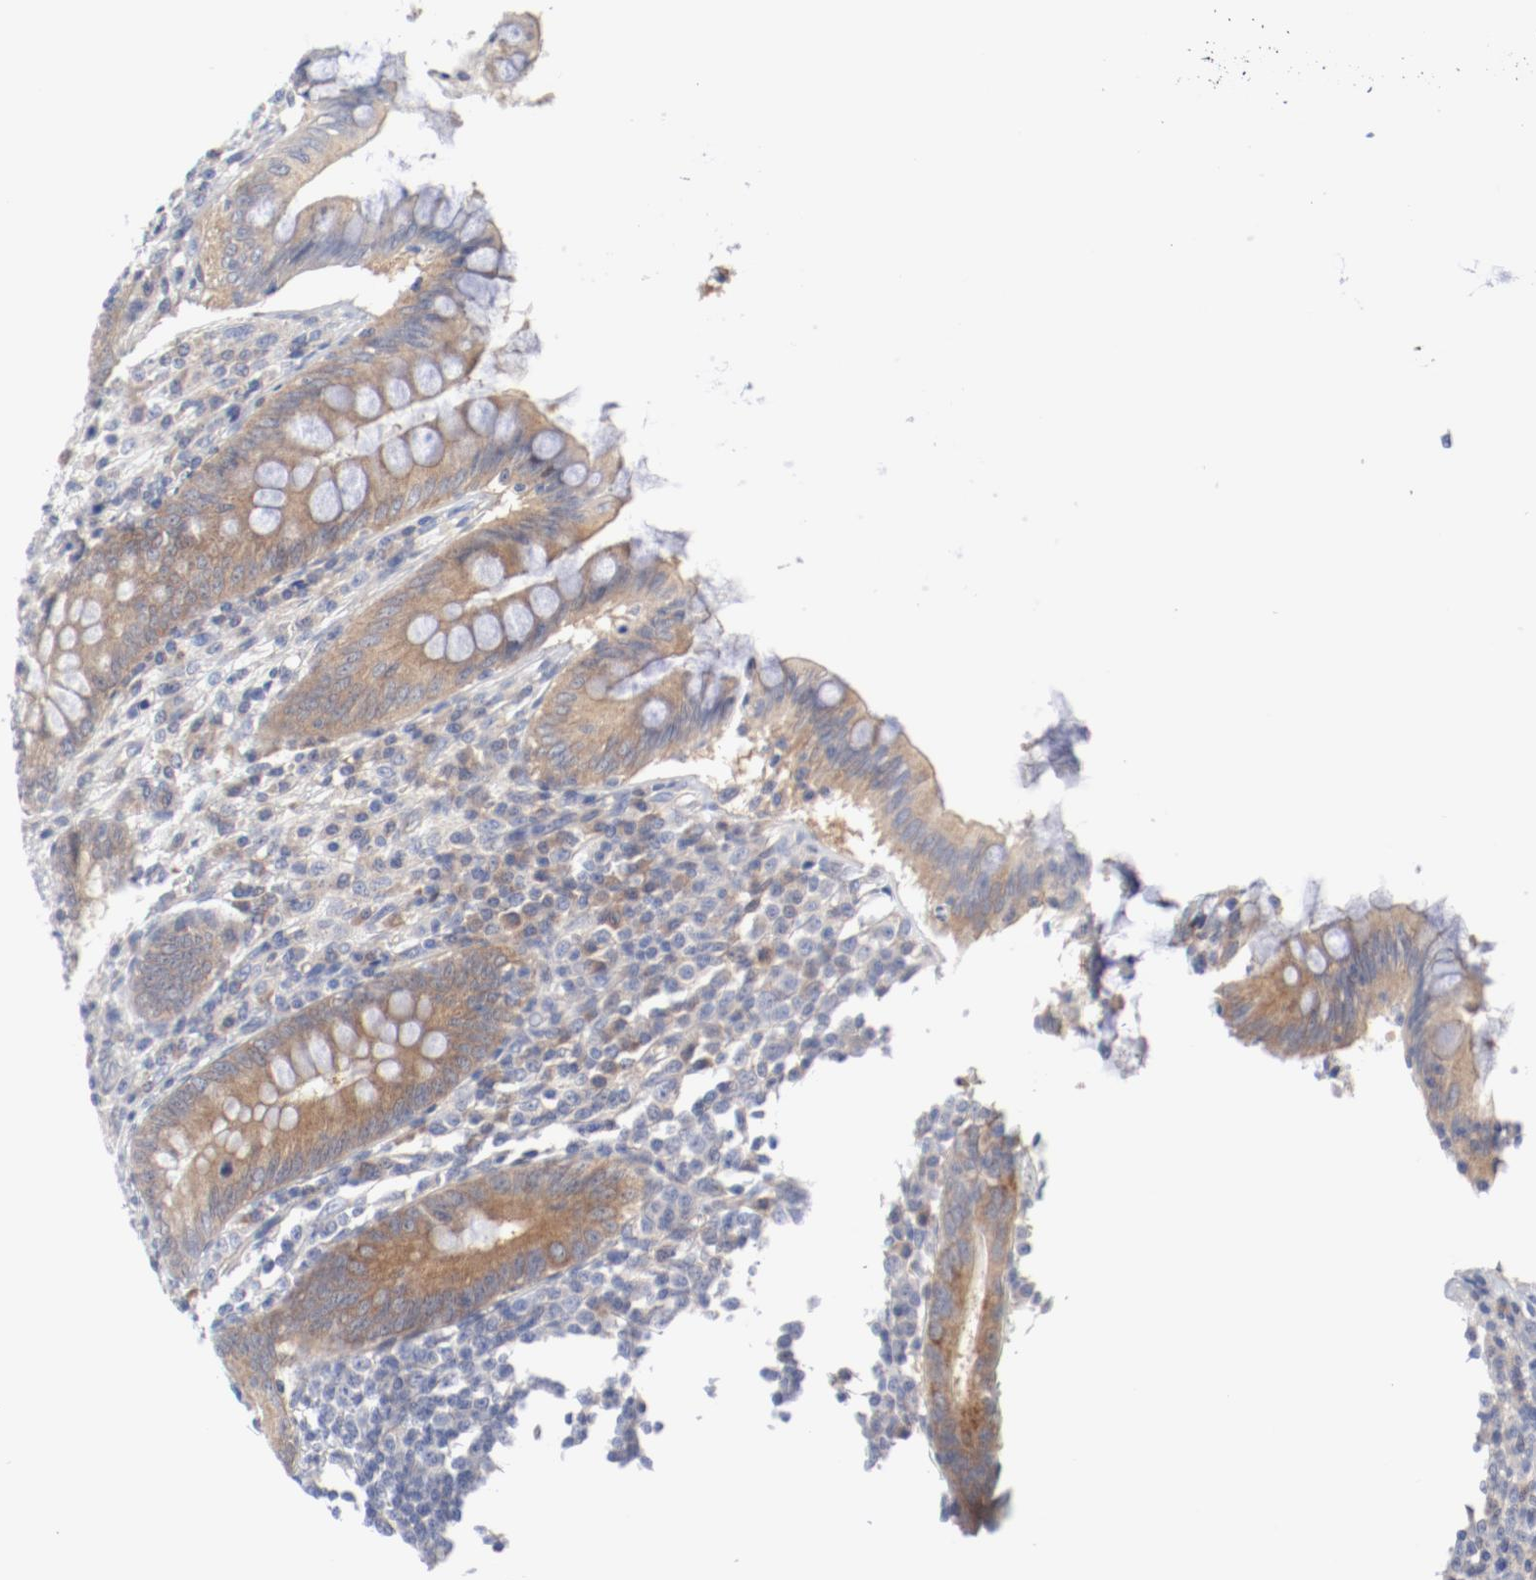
{"staining": {"intensity": "moderate", "quantity": ">75%", "location": "cytoplasmic/membranous"}, "tissue": "appendix", "cell_type": "Glandular cells", "image_type": "normal", "snomed": [{"axis": "morphology", "description": "Normal tissue, NOS"}, {"axis": "topography", "description": "Appendix"}], "caption": "Appendix stained for a protein (brown) demonstrates moderate cytoplasmic/membranous positive positivity in approximately >75% of glandular cells.", "gene": "BAD", "patient": {"sex": "female", "age": 66}}